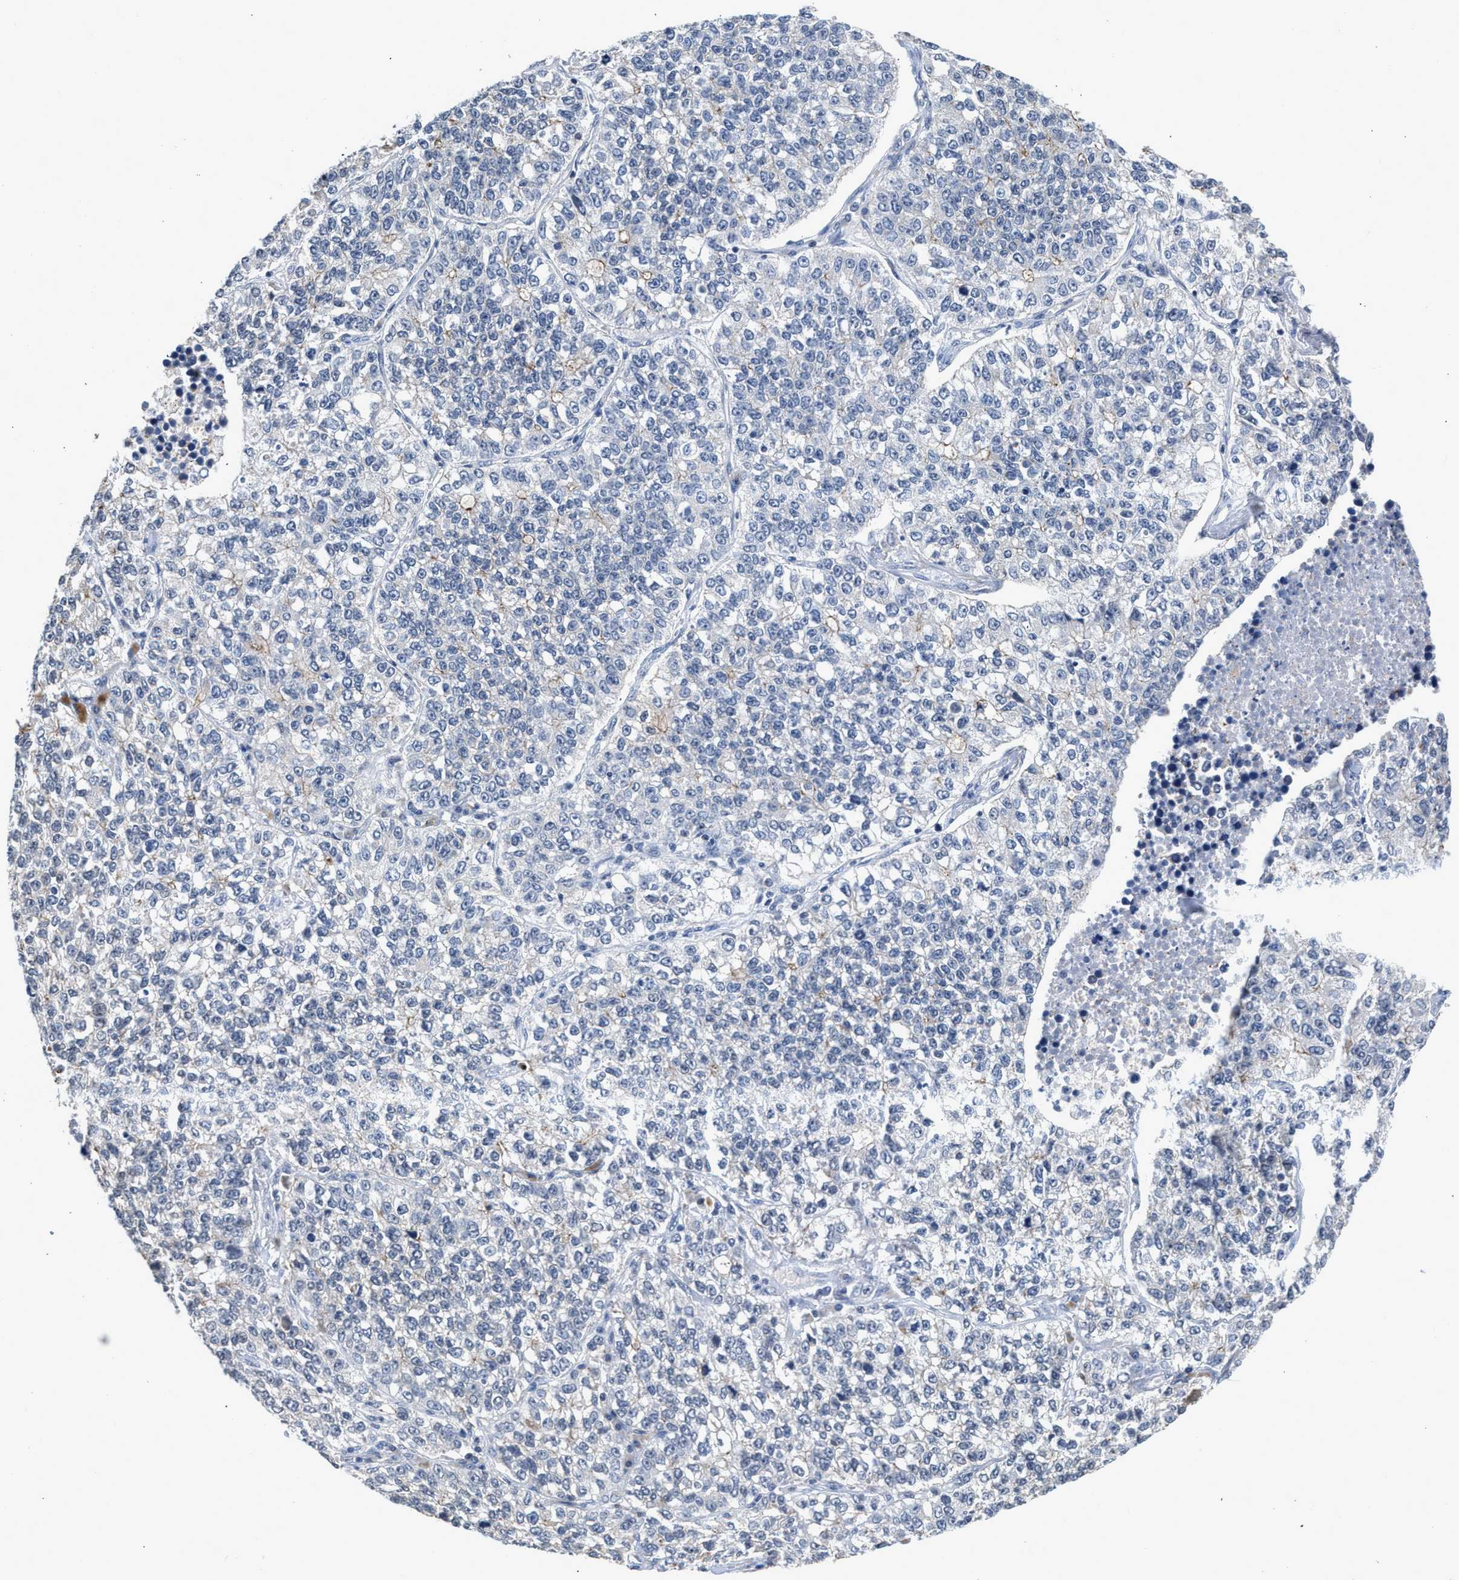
{"staining": {"intensity": "negative", "quantity": "none", "location": "none"}, "tissue": "lung cancer", "cell_type": "Tumor cells", "image_type": "cancer", "snomed": [{"axis": "morphology", "description": "Adenocarcinoma, NOS"}, {"axis": "topography", "description": "Lung"}], "caption": "Immunohistochemical staining of lung cancer (adenocarcinoma) shows no significant expression in tumor cells. Brightfield microscopy of immunohistochemistry stained with DAB (3,3'-diaminobenzidine) (brown) and hematoxylin (blue), captured at high magnification.", "gene": "CSF3R", "patient": {"sex": "male", "age": 49}}